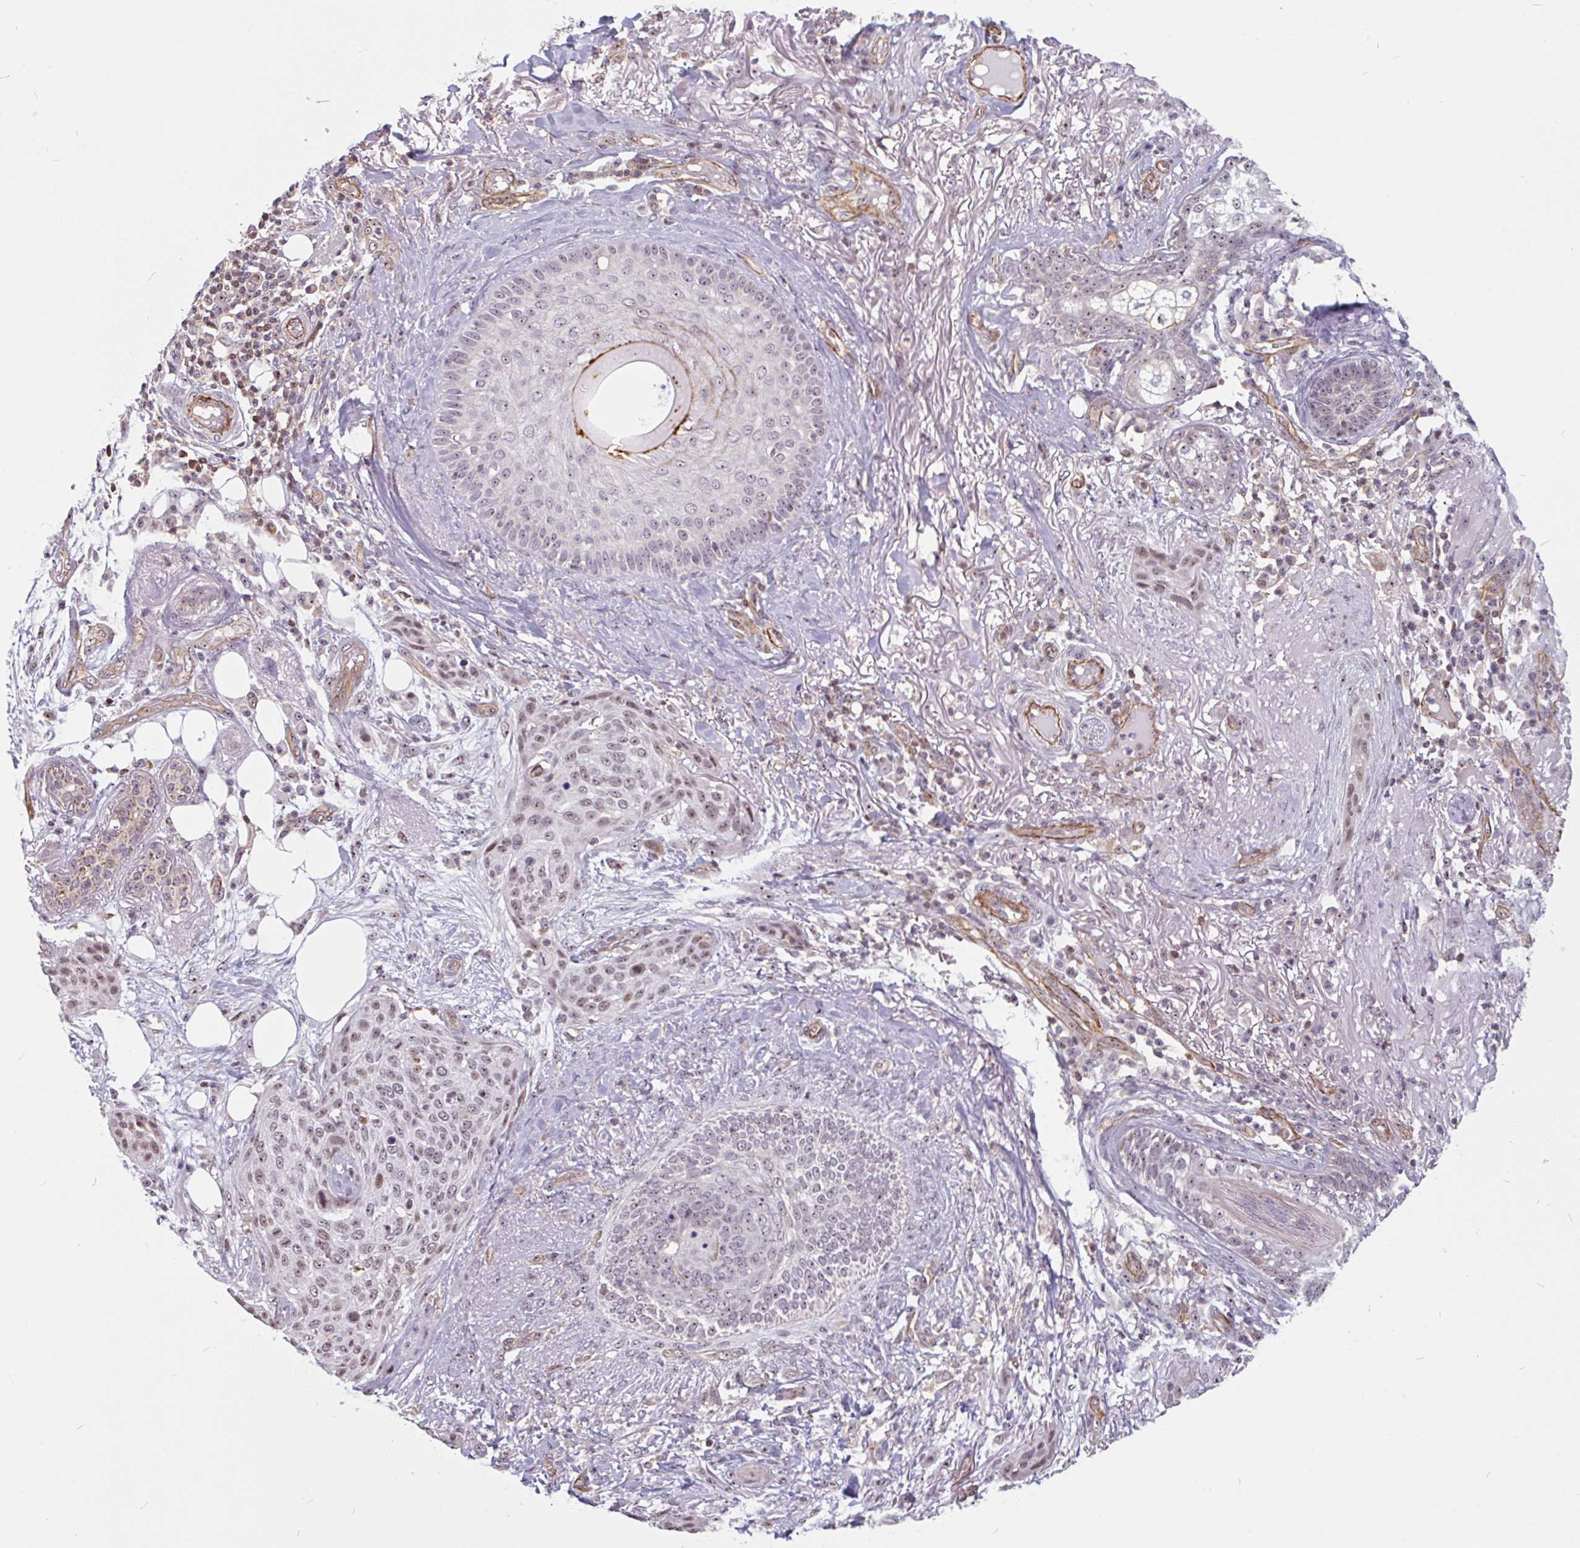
{"staining": {"intensity": "weak", "quantity": "25%-75%", "location": "nuclear"}, "tissue": "skin cancer", "cell_type": "Tumor cells", "image_type": "cancer", "snomed": [{"axis": "morphology", "description": "Squamous cell carcinoma, NOS"}, {"axis": "topography", "description": "Skin"}], "caption": "Immunohistochemistry (IHC) staining of skin cancer (squamous cell carcinoma), which reveals low levels of weak nuclear positivity in about 25%-75% of tumor cells indicating weak nuclear protein positivity. The staining was performed using DAB (brown) for protein detection and nuclei were counterstained in hematoxylin (blue).", "gene": "ZNF689", "patient": {"sex": "female", "age": 87}}